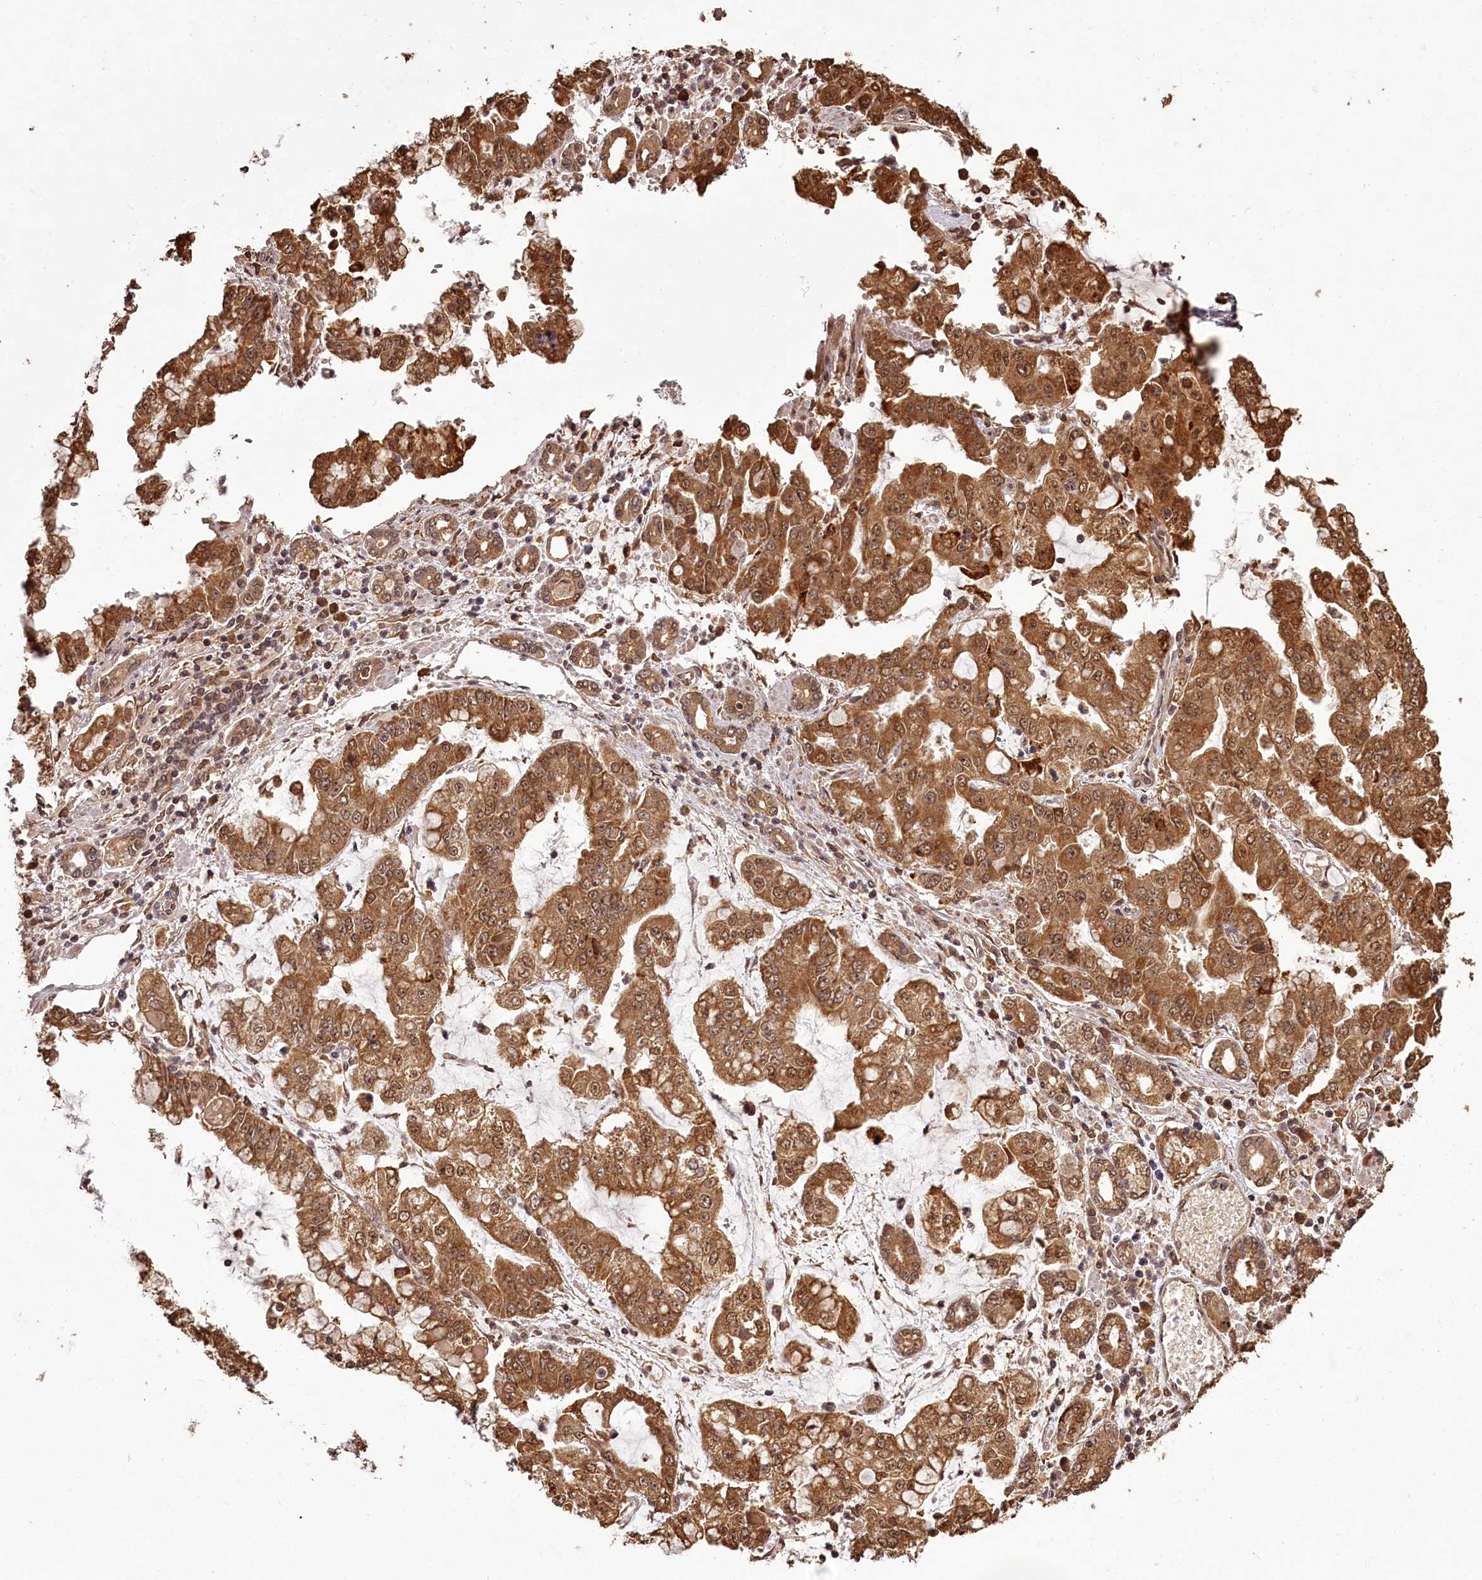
{"staining": {"intensity": "moderate", "quantity": ">75%", "location": "cytoplasmic/membranous,nuclear"}, "tissue": "stomach cancer", "cell_type": "Tumor cells", "image_type": "cancer", "snomed": [{"axis": "morphology", "description": "Adenocarcinoma, NOS"}, {"axis": "topography", "description": "Stomach"}], "caption": "Tumor cells demonstrate medium levels of moderate cytoplasmic/membranous and nuclear expression in approximately >75% of cells in human stomach cancer.", "gene": "NPRL2", "patient": {"sex": "male", "age": 76}}